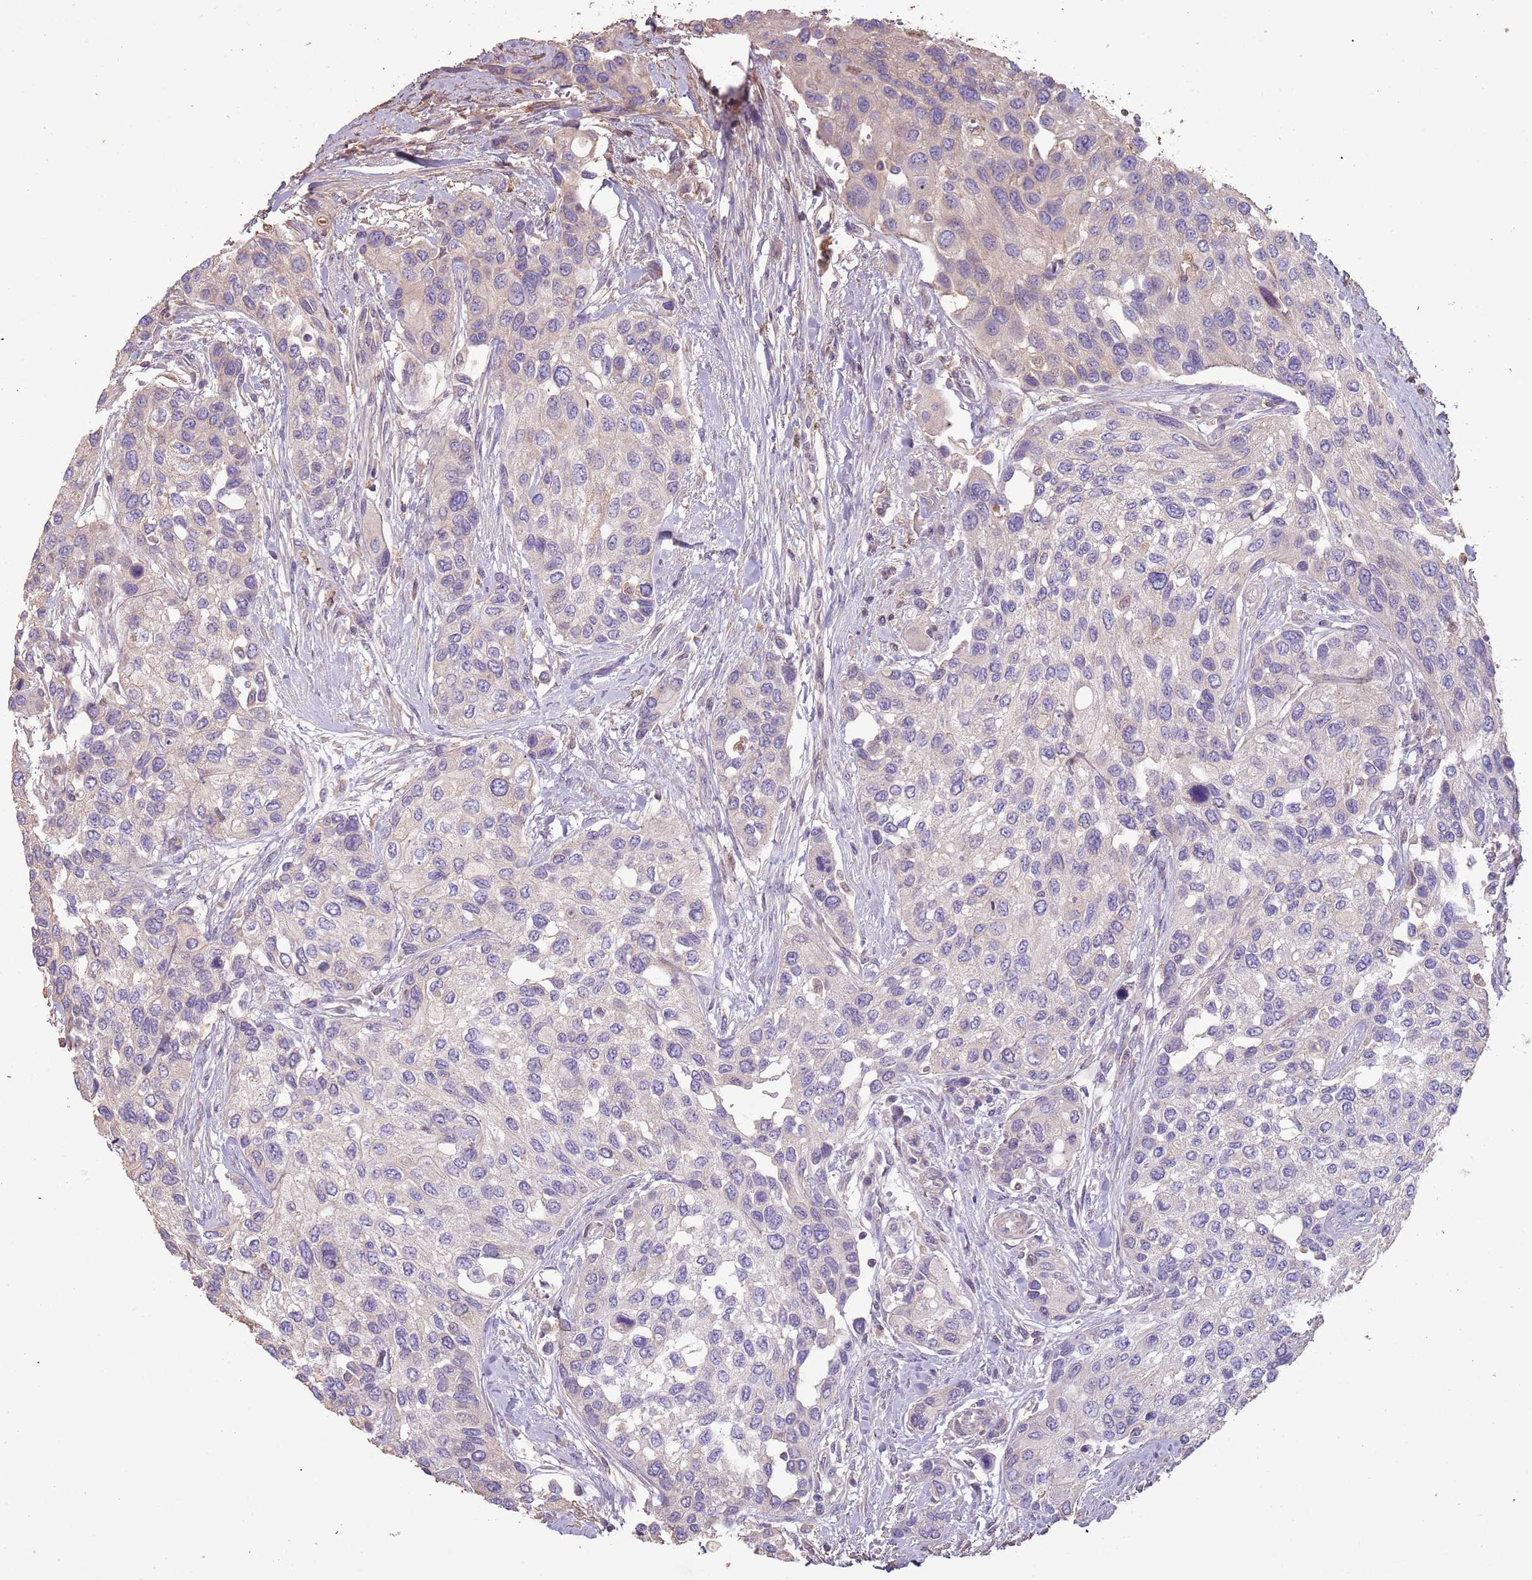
{"staining": {"intensity": "negative", "quantity": "none", "location": "none"}, "tissue": "urothelial cancer", "cell_type": "Tumor cells", "image_type": "cancer", "snomed": [{"axis": "morphology", "description": "Normal tissue, NOS"}, {"axis": "morphology", "description": "Urothelial carcinoma, High grade"}, {"axis": "topography", "description": "Vascular tissue"}, {"axis": "topography", "description": "Urinary bladder"}], "caption": "A high-resolution micrograph shows immunohistochemistry (IHC) staining of urothelial cancer, which shows no significant staining in tumor cells. (DAB immunohistochemistry (IHC) visualized using brightfield microscopy, high magnification).", "gene": "FECH", "patient": {"sex": "female", "age": 56}}